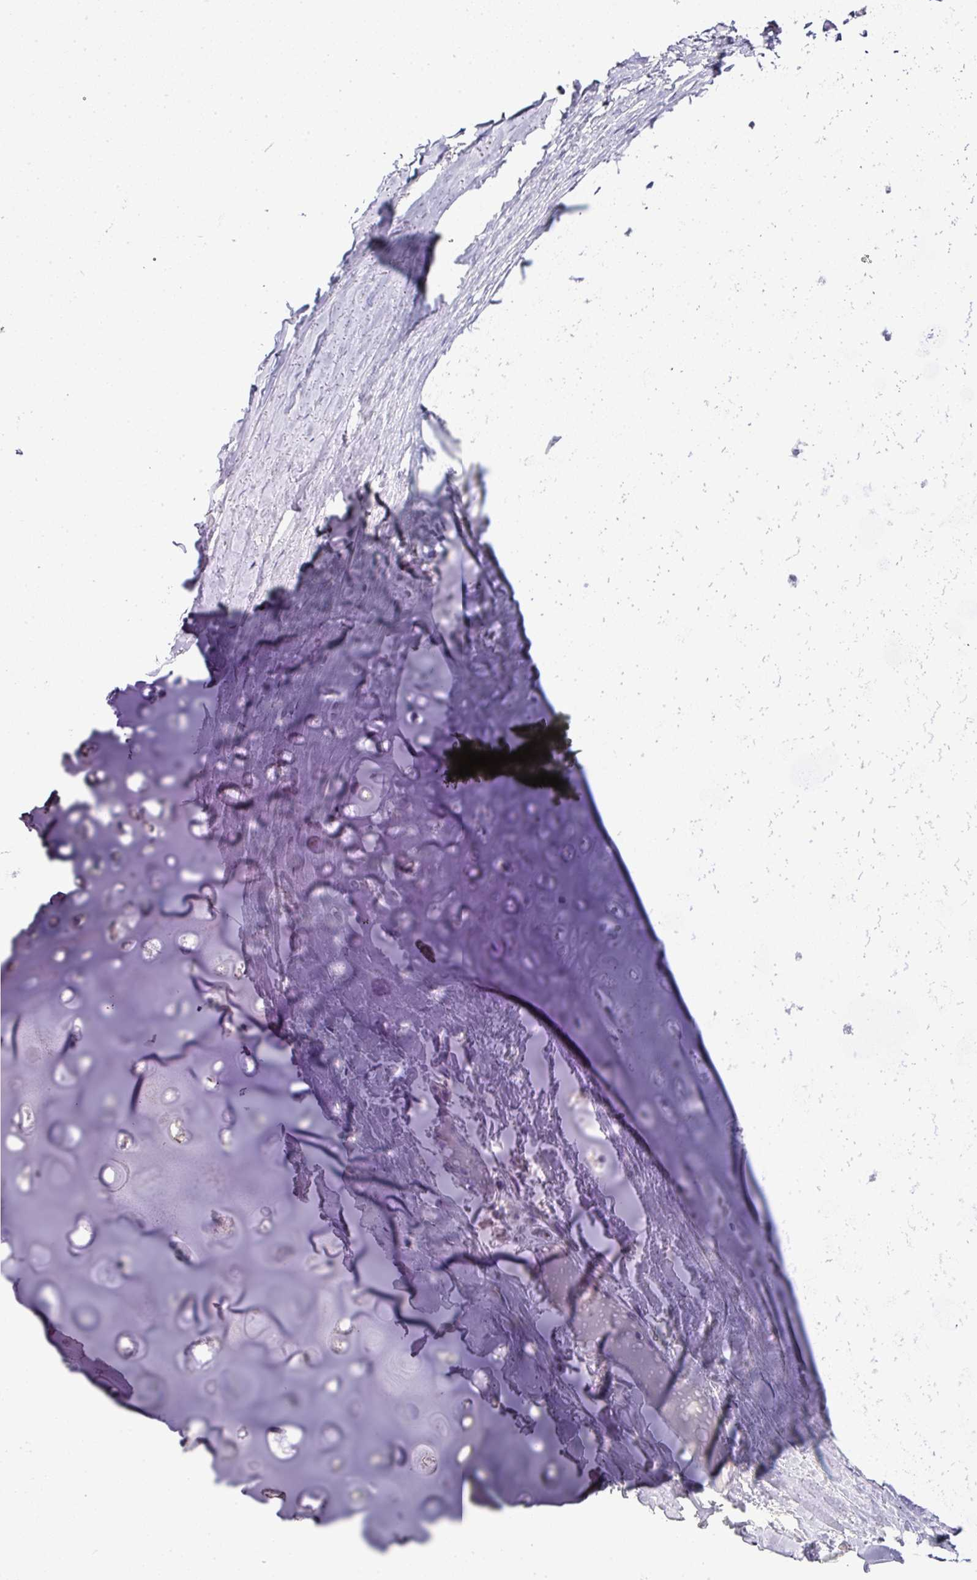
{"staining": {"intensity": "negative", "quantity": "none", "location": "none"}, "tissue": "adipose tissue", "cell_type": "Adipocytes", "image_type": "normal", "snomed": [{"axis": "morphology", "description": "Normal tissue, NOS"}, {"axis": "topography", "description": "Cartilage tissue"}, {"axis": "topography", "description": "Bronchus"}], "caption": "The immunohistochemistry micrograph has no significant staining in adipocytes of adipose tissue. The staining is performed using DAB brown chromogen with nuclei counter-stained in using hematoxylin.", "gene": "BCL11A", "patient": {"sex": "male", "age": 56}}